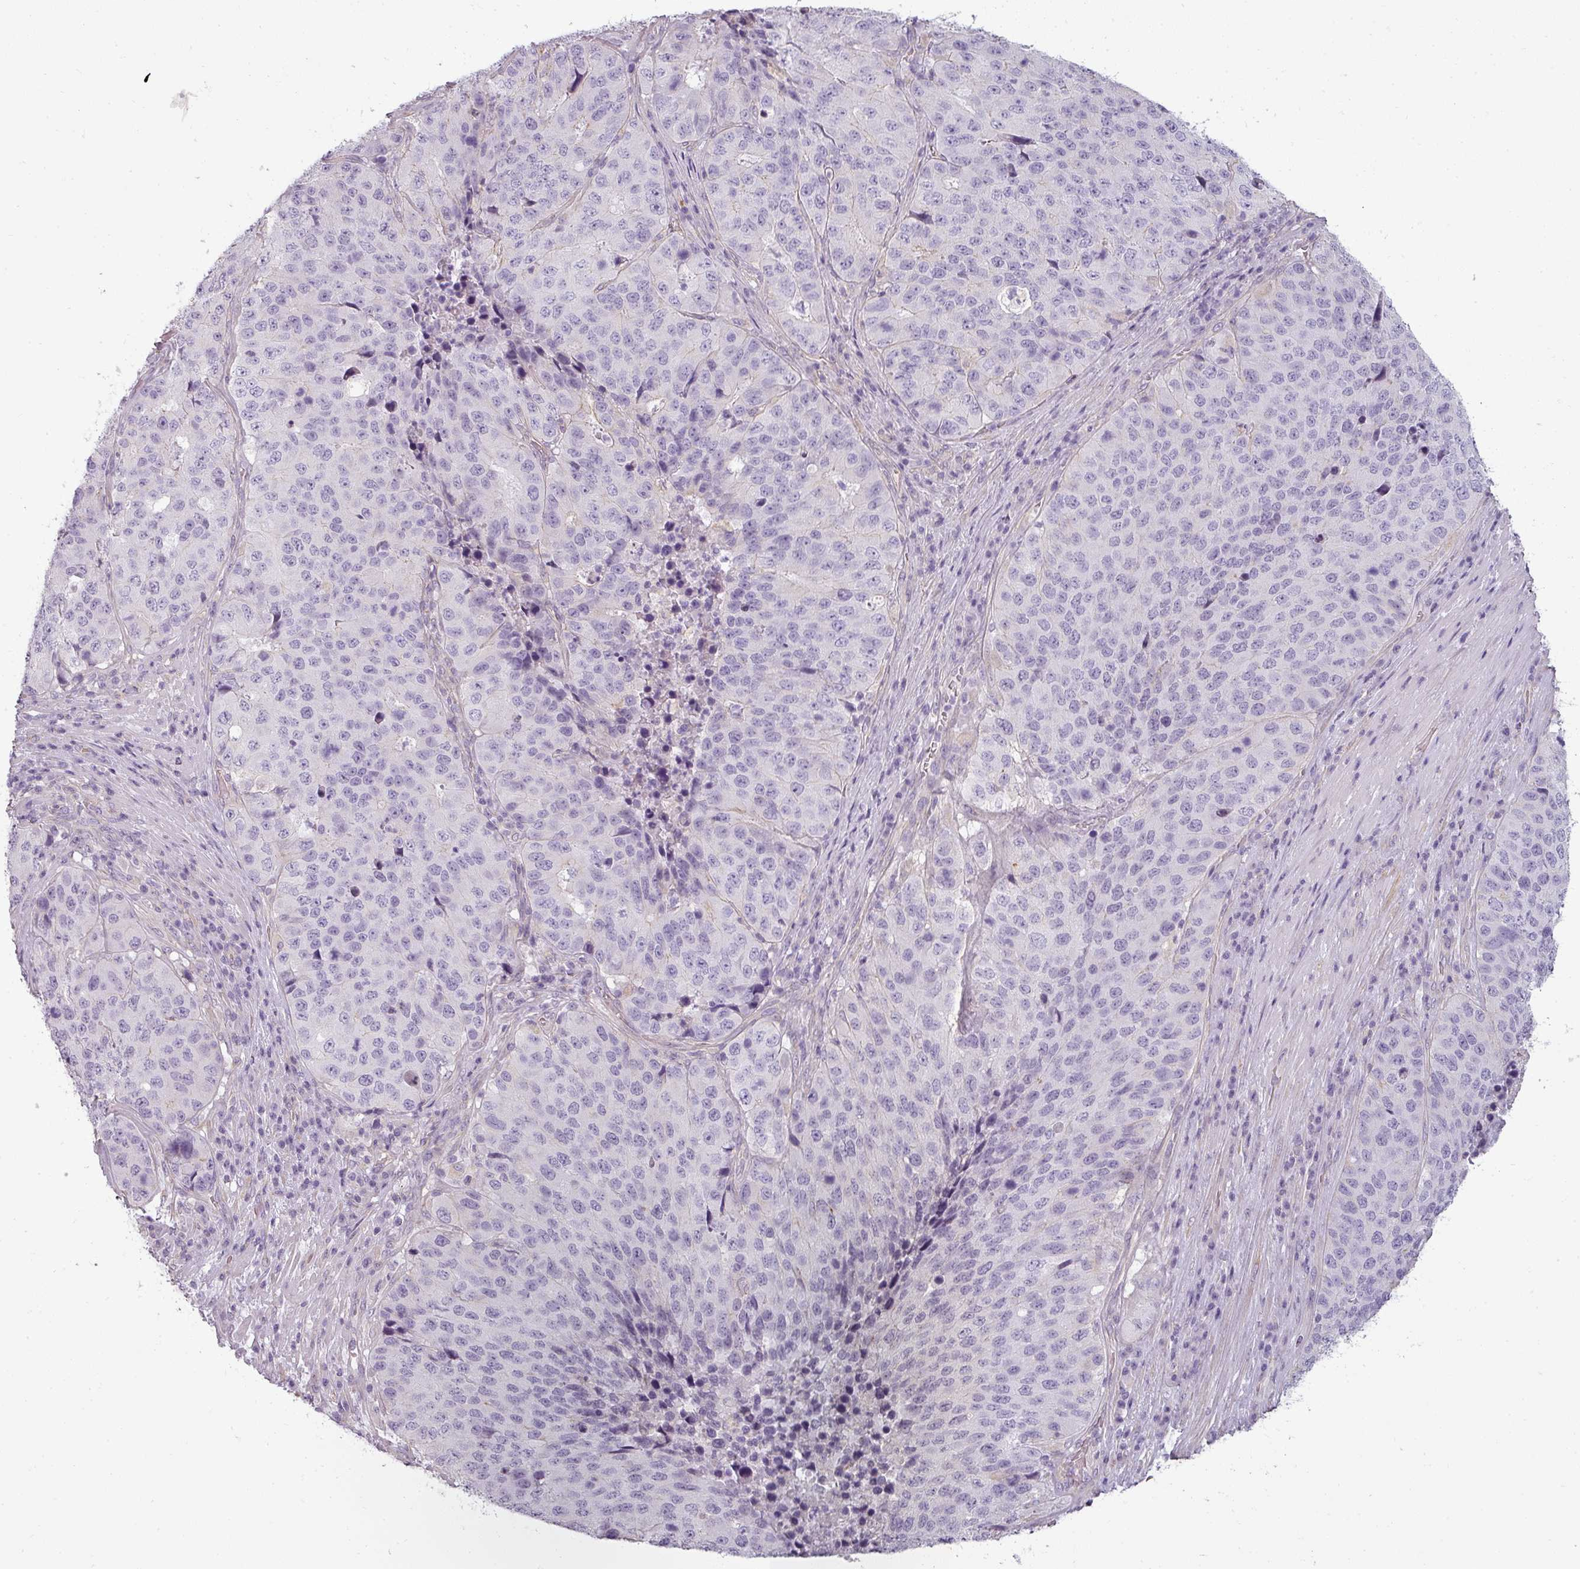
{"staining": {"intensity": "negative", "quantity": "none", "location": "none"}, "tissue": "stomach cancer", "cell_type": "Tumor cells", "image_type": "cancer", "snomed": [{"axis": "morphology", "description": "Adenocarcinoma, NOS"}, {"axis": "topography", "description": "Stomach"}], "caption": "Stomach adenocarcinoma was stained to show a protein in brown. There is no significant positivity in tumor cells.", "gene": "ASB1", "patient": {"sex": "male", "age": 71}}